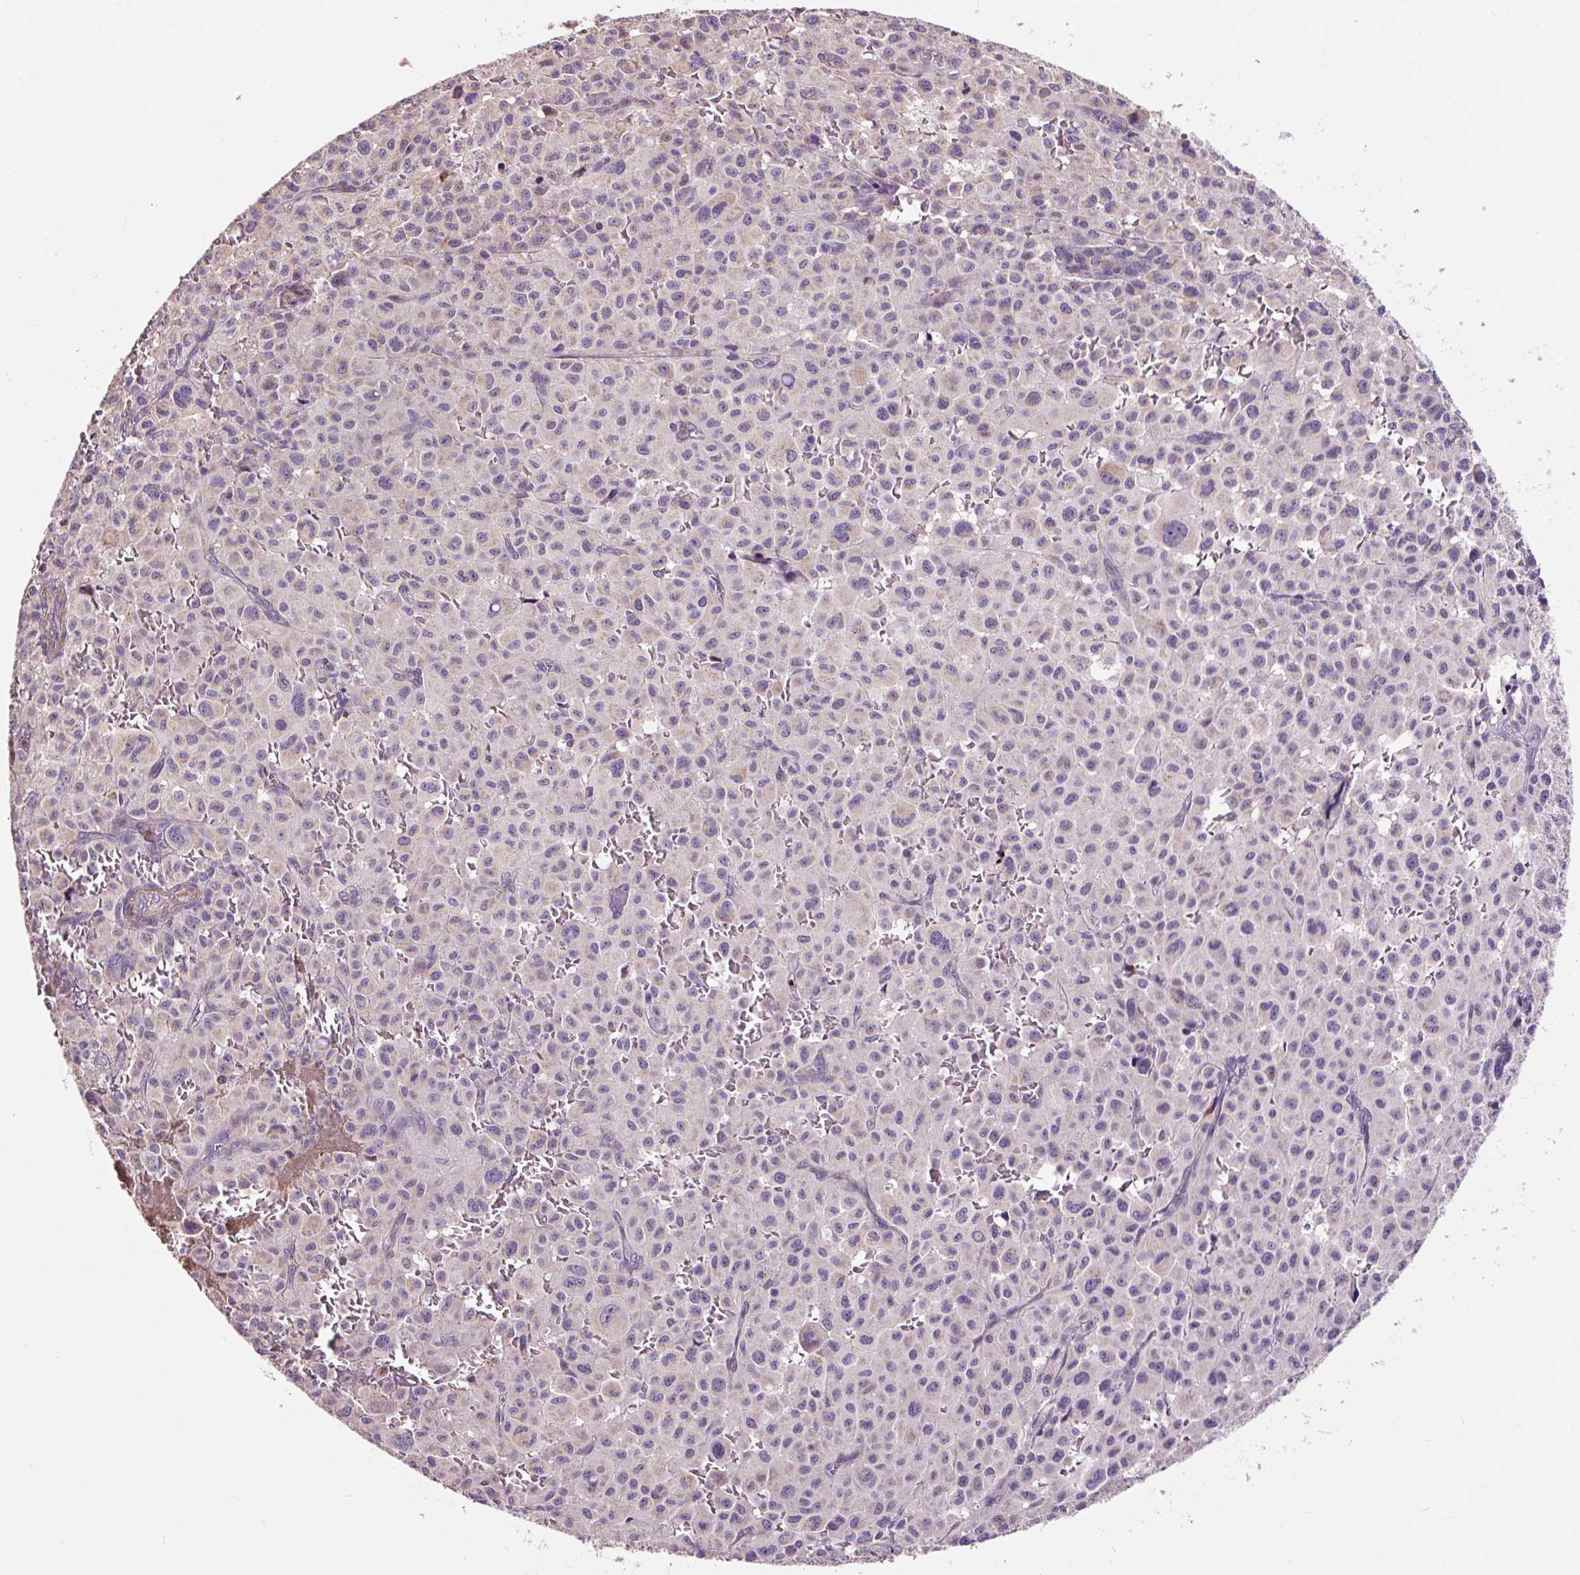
{"staining": {"intensity": "moderate", "quantity": "<25%", "location": "cytoplasmic/membranous"}, "tissue": "melanoma", "cell_type": "Tumor cells", "image_type": "cancer", "snomed": [{"axis": "morphology", "description": "Malignant melanoma, NOS"}, {"axis": "topography", "description": "Skin"}], "caption": "Melanoma tissue exhibits moderate cytoplasmic/membranous positivity in about <25% of tumor cells, visualized by immunohistochemistry. (brown staining indicates protein expression, while blue staining denotes nuclei).", "gene": "PRIMPOL", "patient": {"sex": "female", "age": 74}}